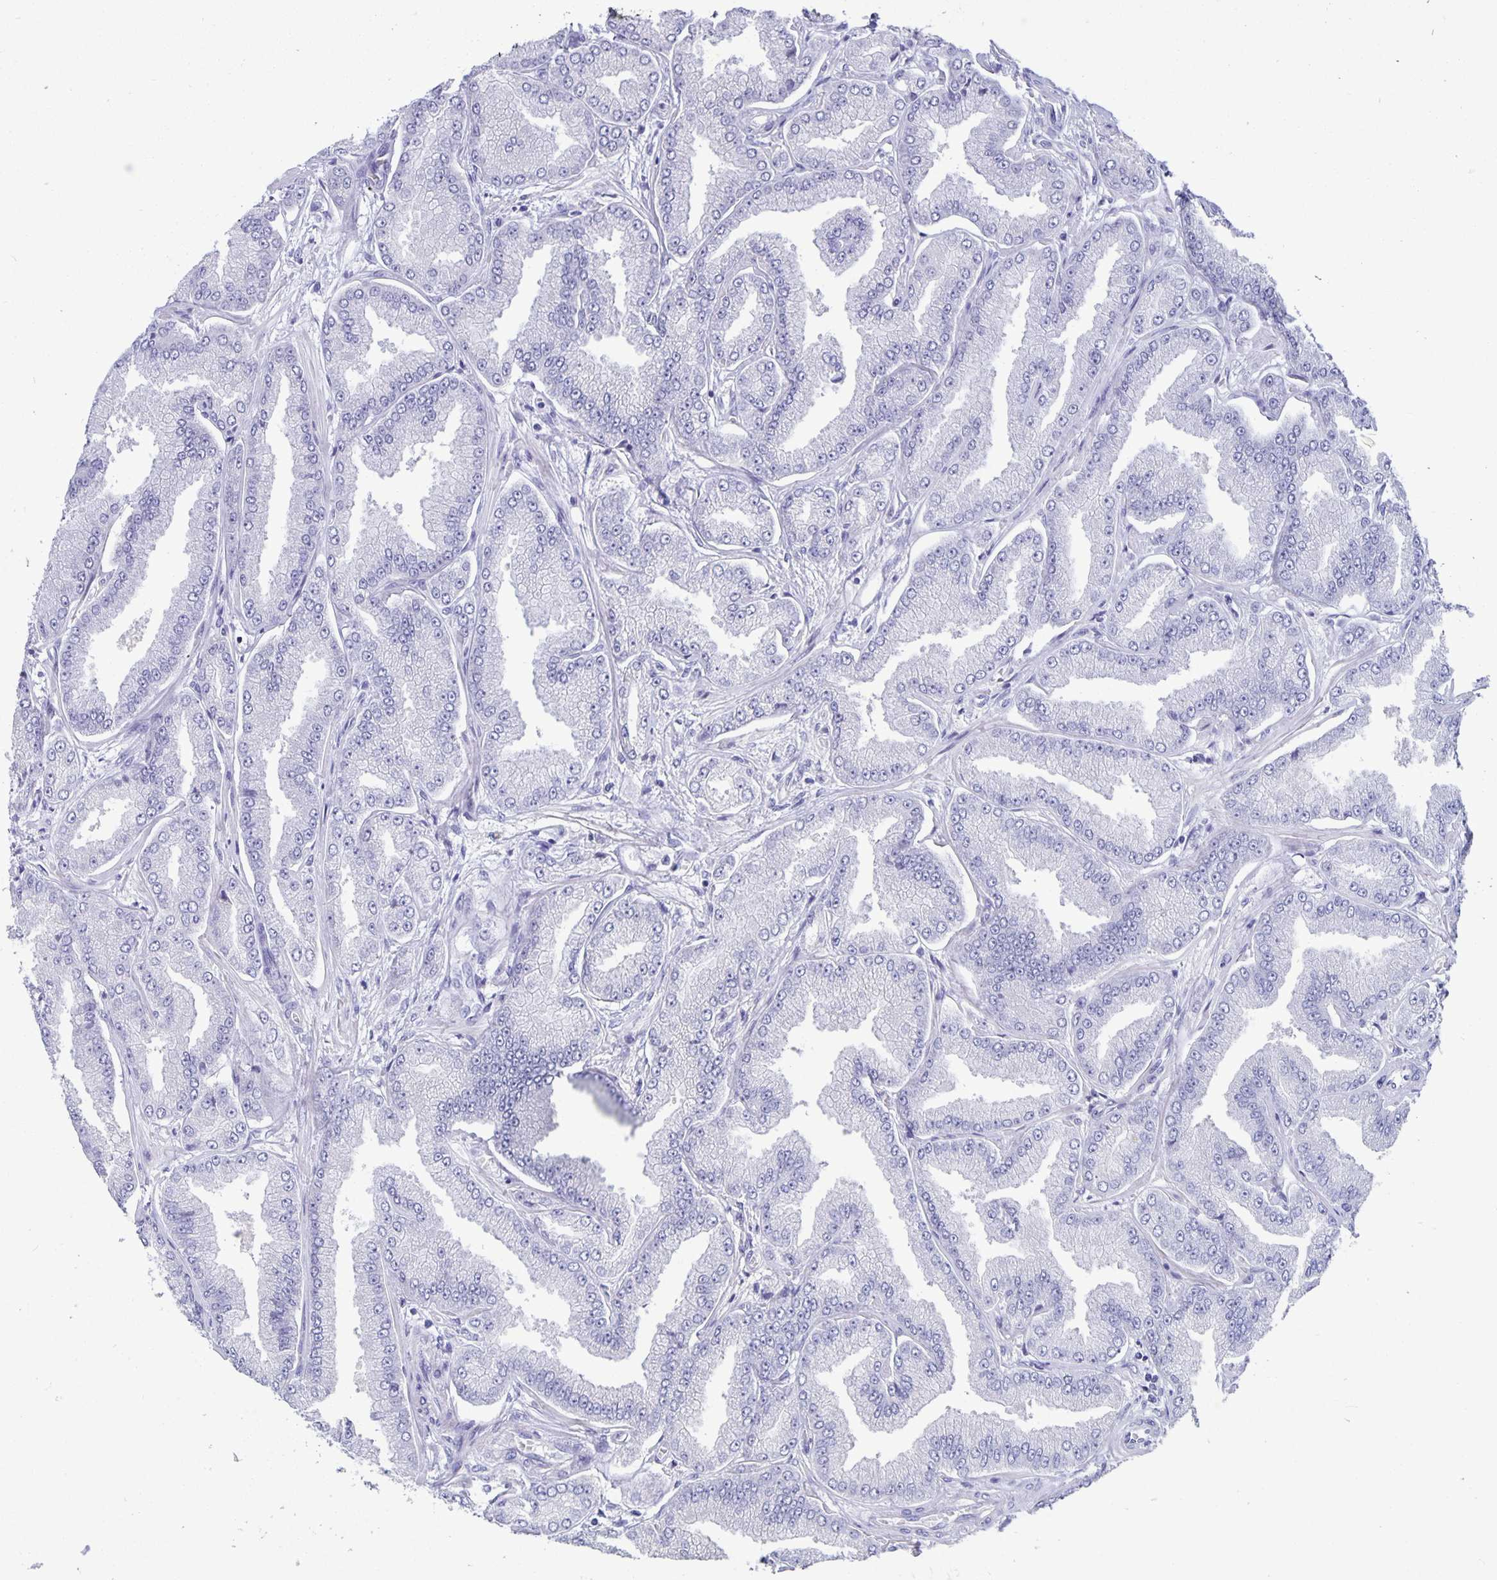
{"staining": {"intensity": "negative", "quantity": "none", "location": "none"}, "tissue": "prostate cancer", "cell_type": "Tumor cells", "image_type": "cancer", "snomed": [{"axis": "morphology", "description": "Adenocarcinoma, Low grade"}, {"axis": "topography", "description": "Prostate"}], "caption": "Prostate cancer (low-grade adenocarcinoma) was stained to show a protein in brown. There is no significant staining in tumor cells. (Stains: DAB (3,3'-diaminobenzidine) immunohistochemistry with hematoxylin counter stain, Microscopy: brightfield microscopy at high magnification).", "gene": "BPIFA3", "patient": {"sex": "male", "age": 55}}